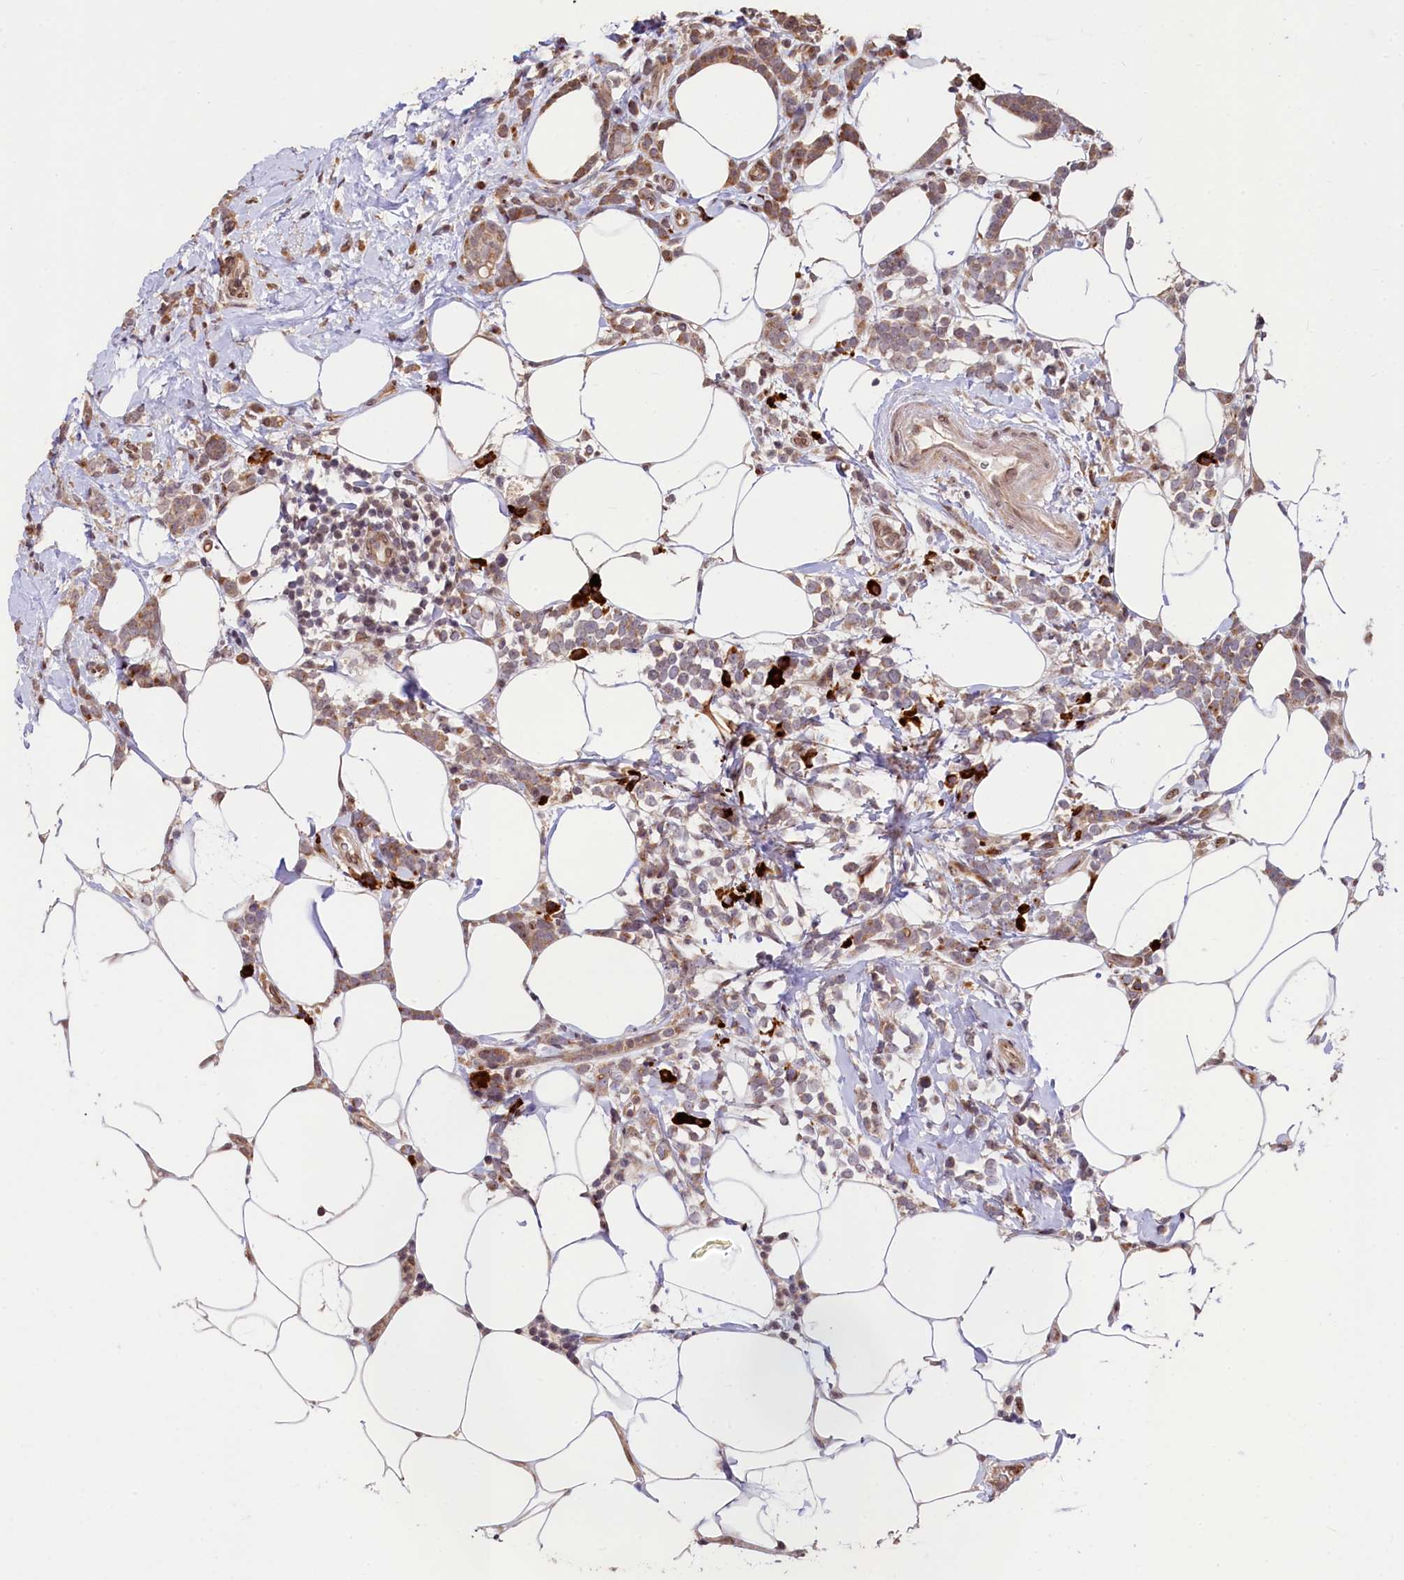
{"staining": {"intensity": "moderate", "quantity": ">75%", "location": "cytoplasmic/membranous"}, "tissue": "breast cancer", "cell_type": "Tumor cells", "image_type": "cancer", "snomed": [{"axis": "morphology", "description": "Lobular carcinoma"}, {"axis": "topography", "description": "Breast"}], "caption": "Lobular carcinoma (breast) was stained to show a protein in brown. There is medium levels of moderate cytoplasmic/membranous staining in about >75% of tumor cells. The staining was performed using DAB (3,3'-diaminobenzidine), with brown indicating positive protein expression. Nuclei are stained blue with hematoxylin.", "gene": "C5orf15", "patient": {"sex": "female", "age": 58}}